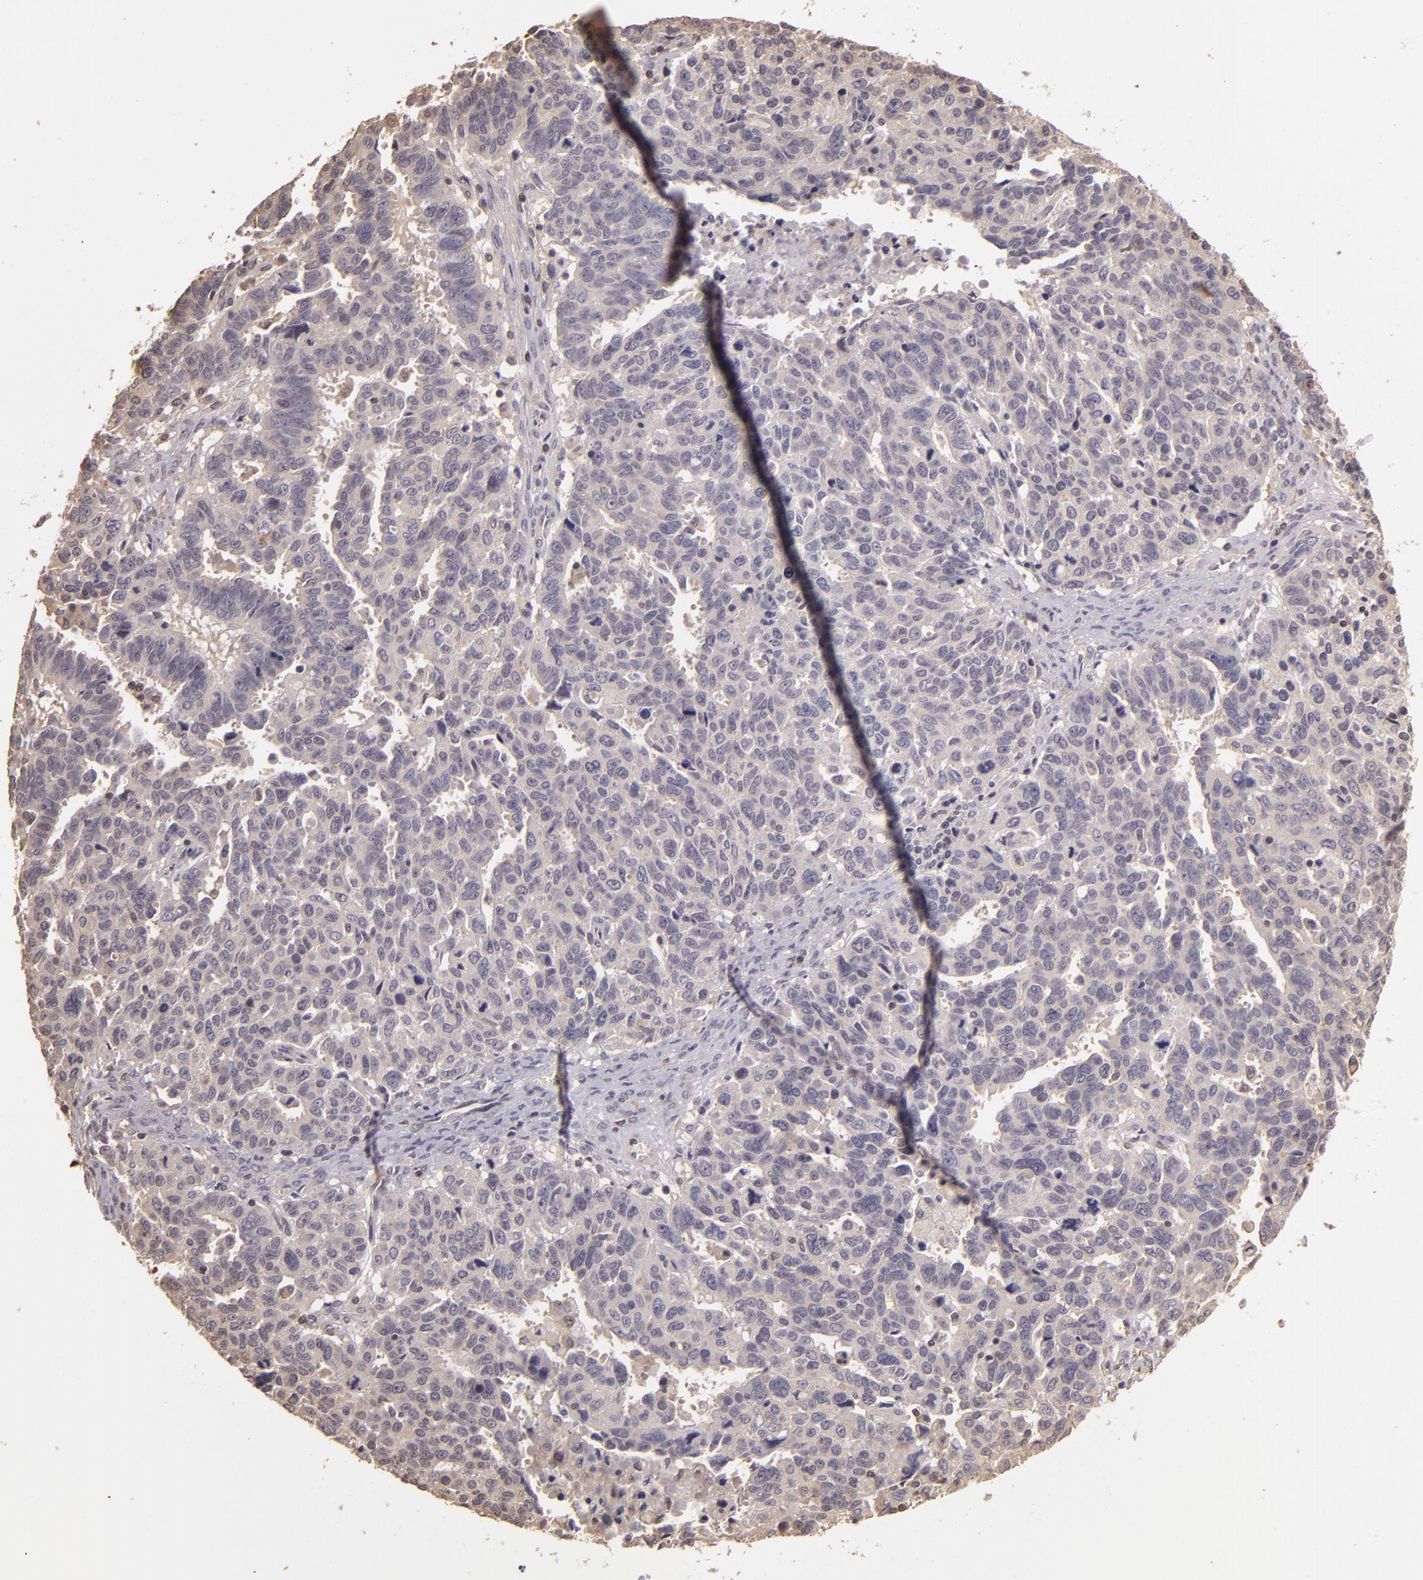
{"staining": {"intensity": "negative", "quantity": "none", "location": "none"}, "tissue": "ovarian cancer", "cell_type": "Tumor cells", "image_type": "cancer", "snomed": [{"axis": "morphology", "description": "Carcinoma, endometroid"}, {"axis": "morphology", "description": "Cystadenocarcinoma, serous, NOS"}, {"axis": "topography", "description": "Ovary"}], "caption": "Immunohistochemistry of human endometroid carcinoma (ovarian) reveals no positivity in tumor cells. (Brightfield microscopy of DAB immunohistochemistry (IHC) at high magnification).", "gene": "ARPC2", "patient": {"sex": "female", "age": 45}}